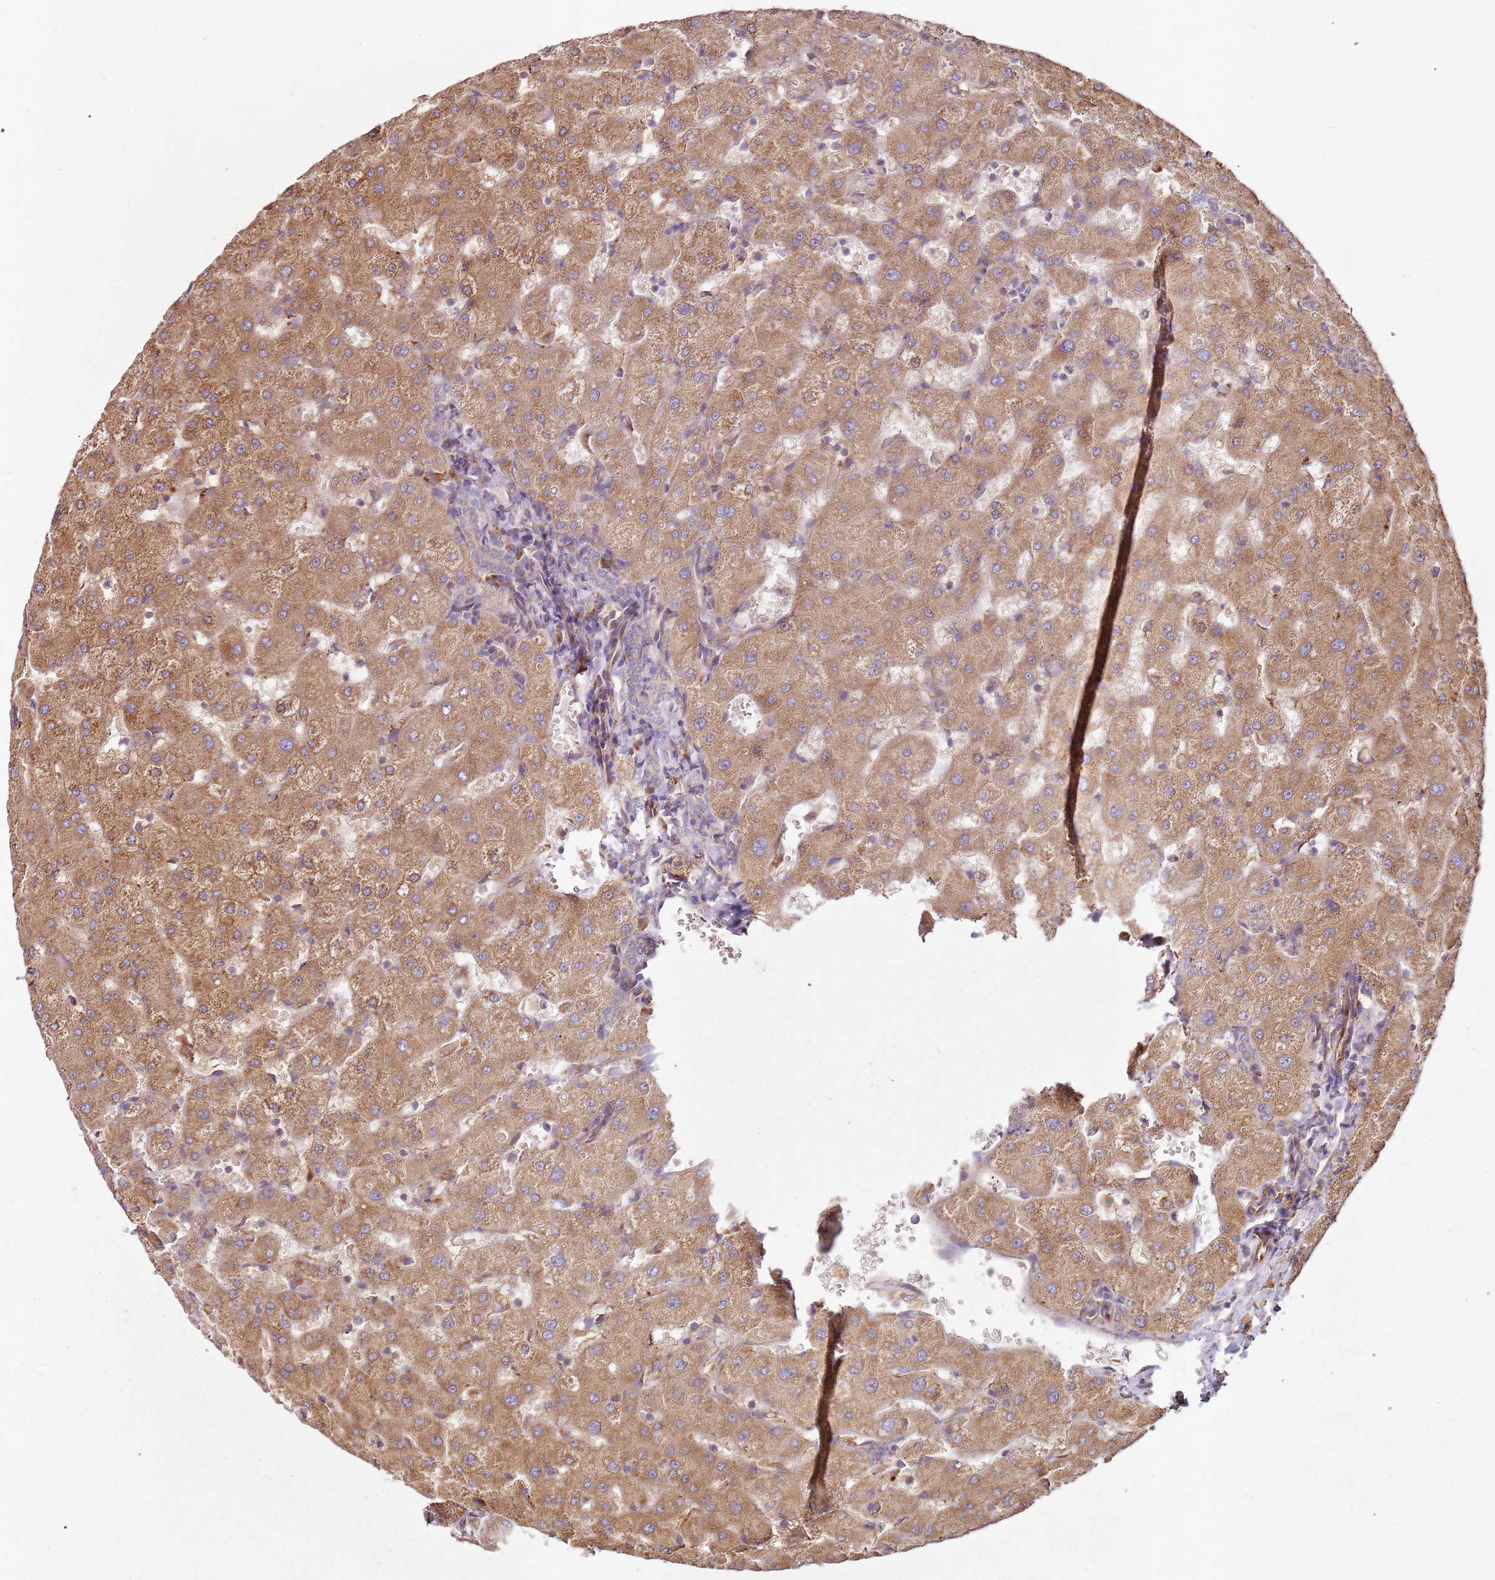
{"staining": {"intensity": "weak", "quantity": ">75%", "location": "cytoplasmic/membranous"}, "tissue": "liver", "cell_type": "Cholangiocytes", "image_type": "normal", "snomed": [{"axis": "morphology", "description": "Normal tissue, NOS"}, {"axis": "topography", "description": "Liver"}], "caption": "Liver stained with DAB immunohistochemistry (IHC) demonstrates low levels of weak cytoplasmic/membranous expression in about >75% of cholangiocytes.", "gene": "ARFRP1", "patient": {"sex": "female", "age": 63}}